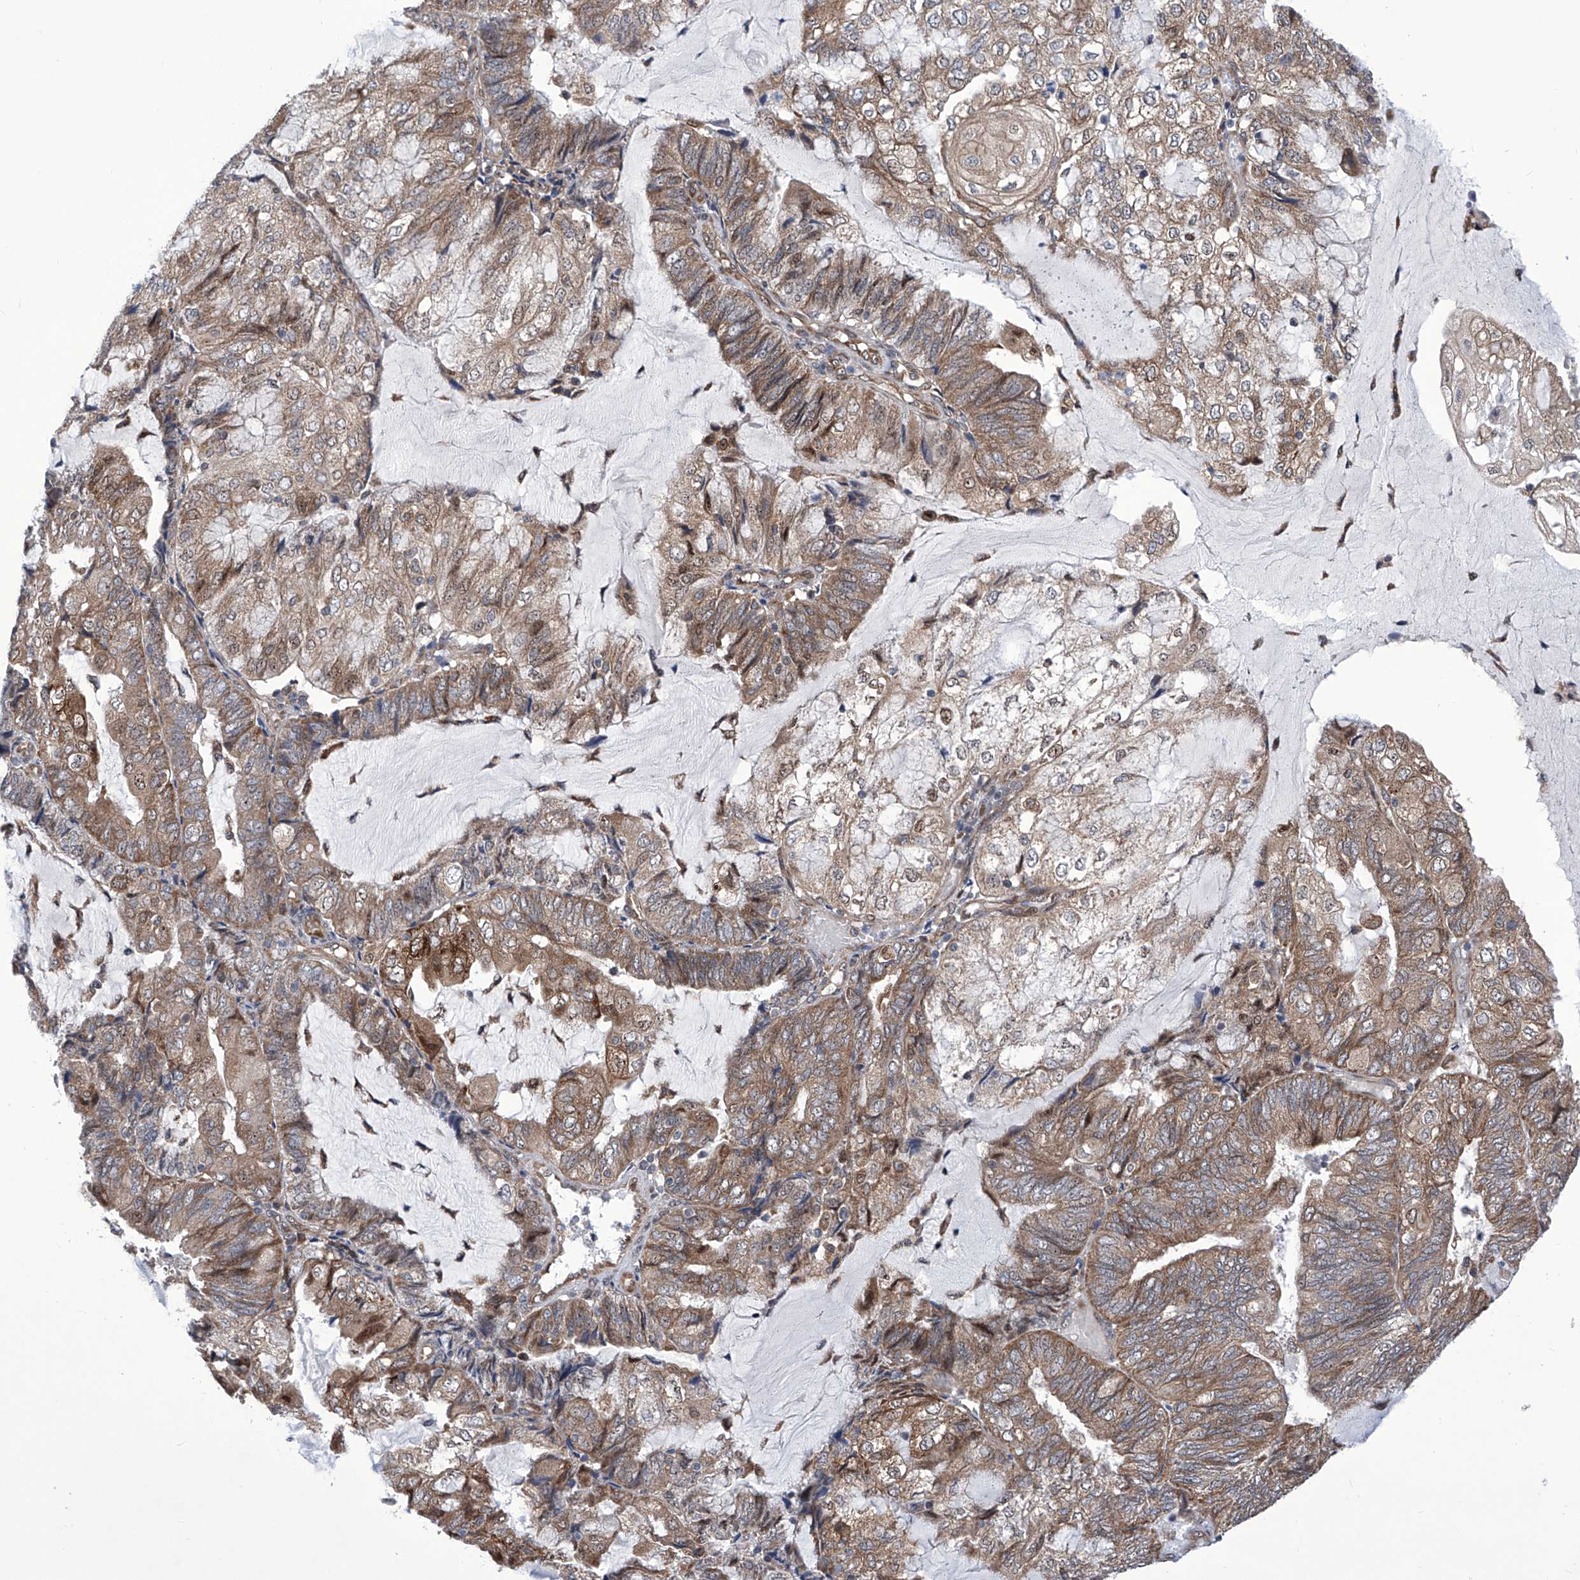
{"staining": {"intensity": "moderate", "quantity": ">75%", "location": "cytoplasmic/membranous"}, "tissue": "endometrial cancer", "cell_type": "Tumor cells", "image_type": "cancer", "snomed": [{"axis": "morphology", "description": "Adenocarcinoma, NOS"}, {"axis": "topography", "description": "Endometrium"}], "caption": "Immunohistochemical staining of human endometrial cancer (adenocarcinoma) displays moderate cytoplasmic/membranous protein staining in approximately >75% of tumor cells.", "gene": "KTI12", "patient": {"sex": "female", "age": 81}}